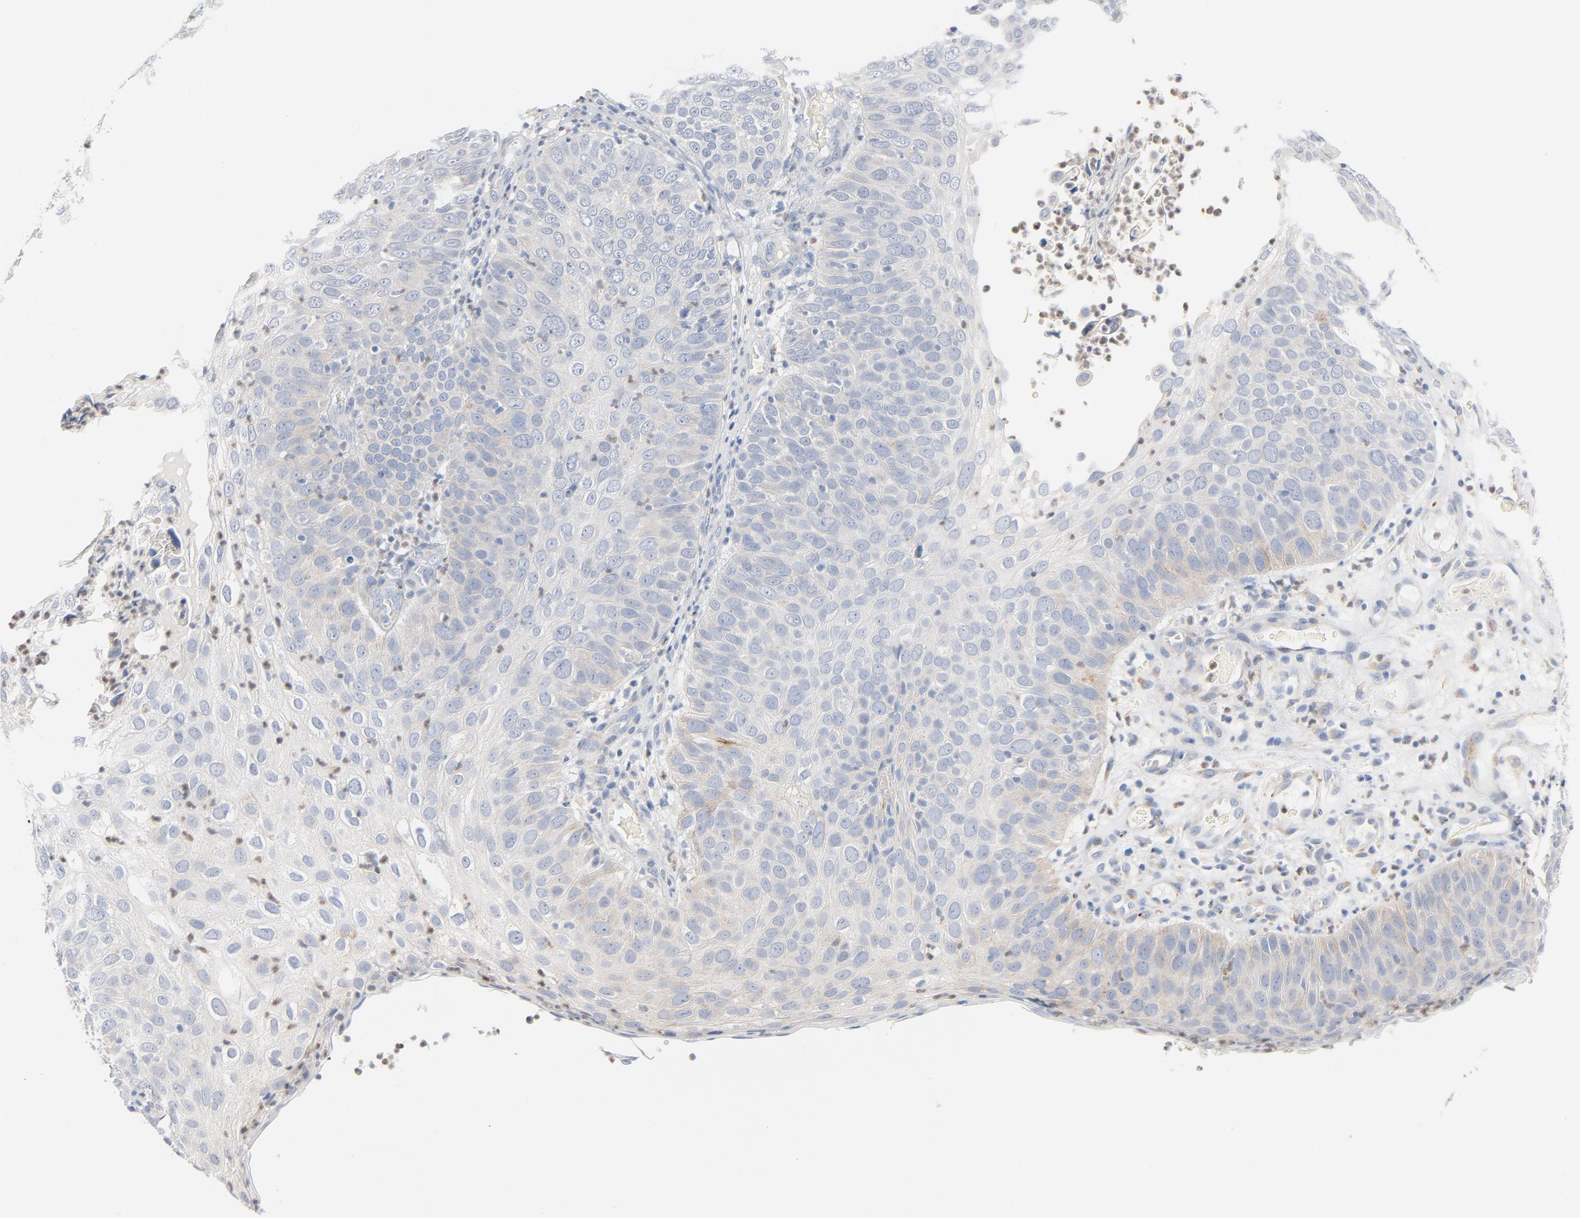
{"staining": {"intensity": "negative", "quantity": "none", "location": "none"}, "tissue": "skin cancer", "cell_type": "Tumor cells", "image_type": "cancer", "snomed": [{"axis": "morphology", "description": "Squamous cell carcinoma, NOS"}, {"axis": "topography", "description": "Skin"}], "caption": "An immunohistochemistry histopathology image of skin cancer is shown. There is no staining in tumor cells of skin cancer.", "gene": "IFT43", "patient": {"sex": "male", "age": 87}}